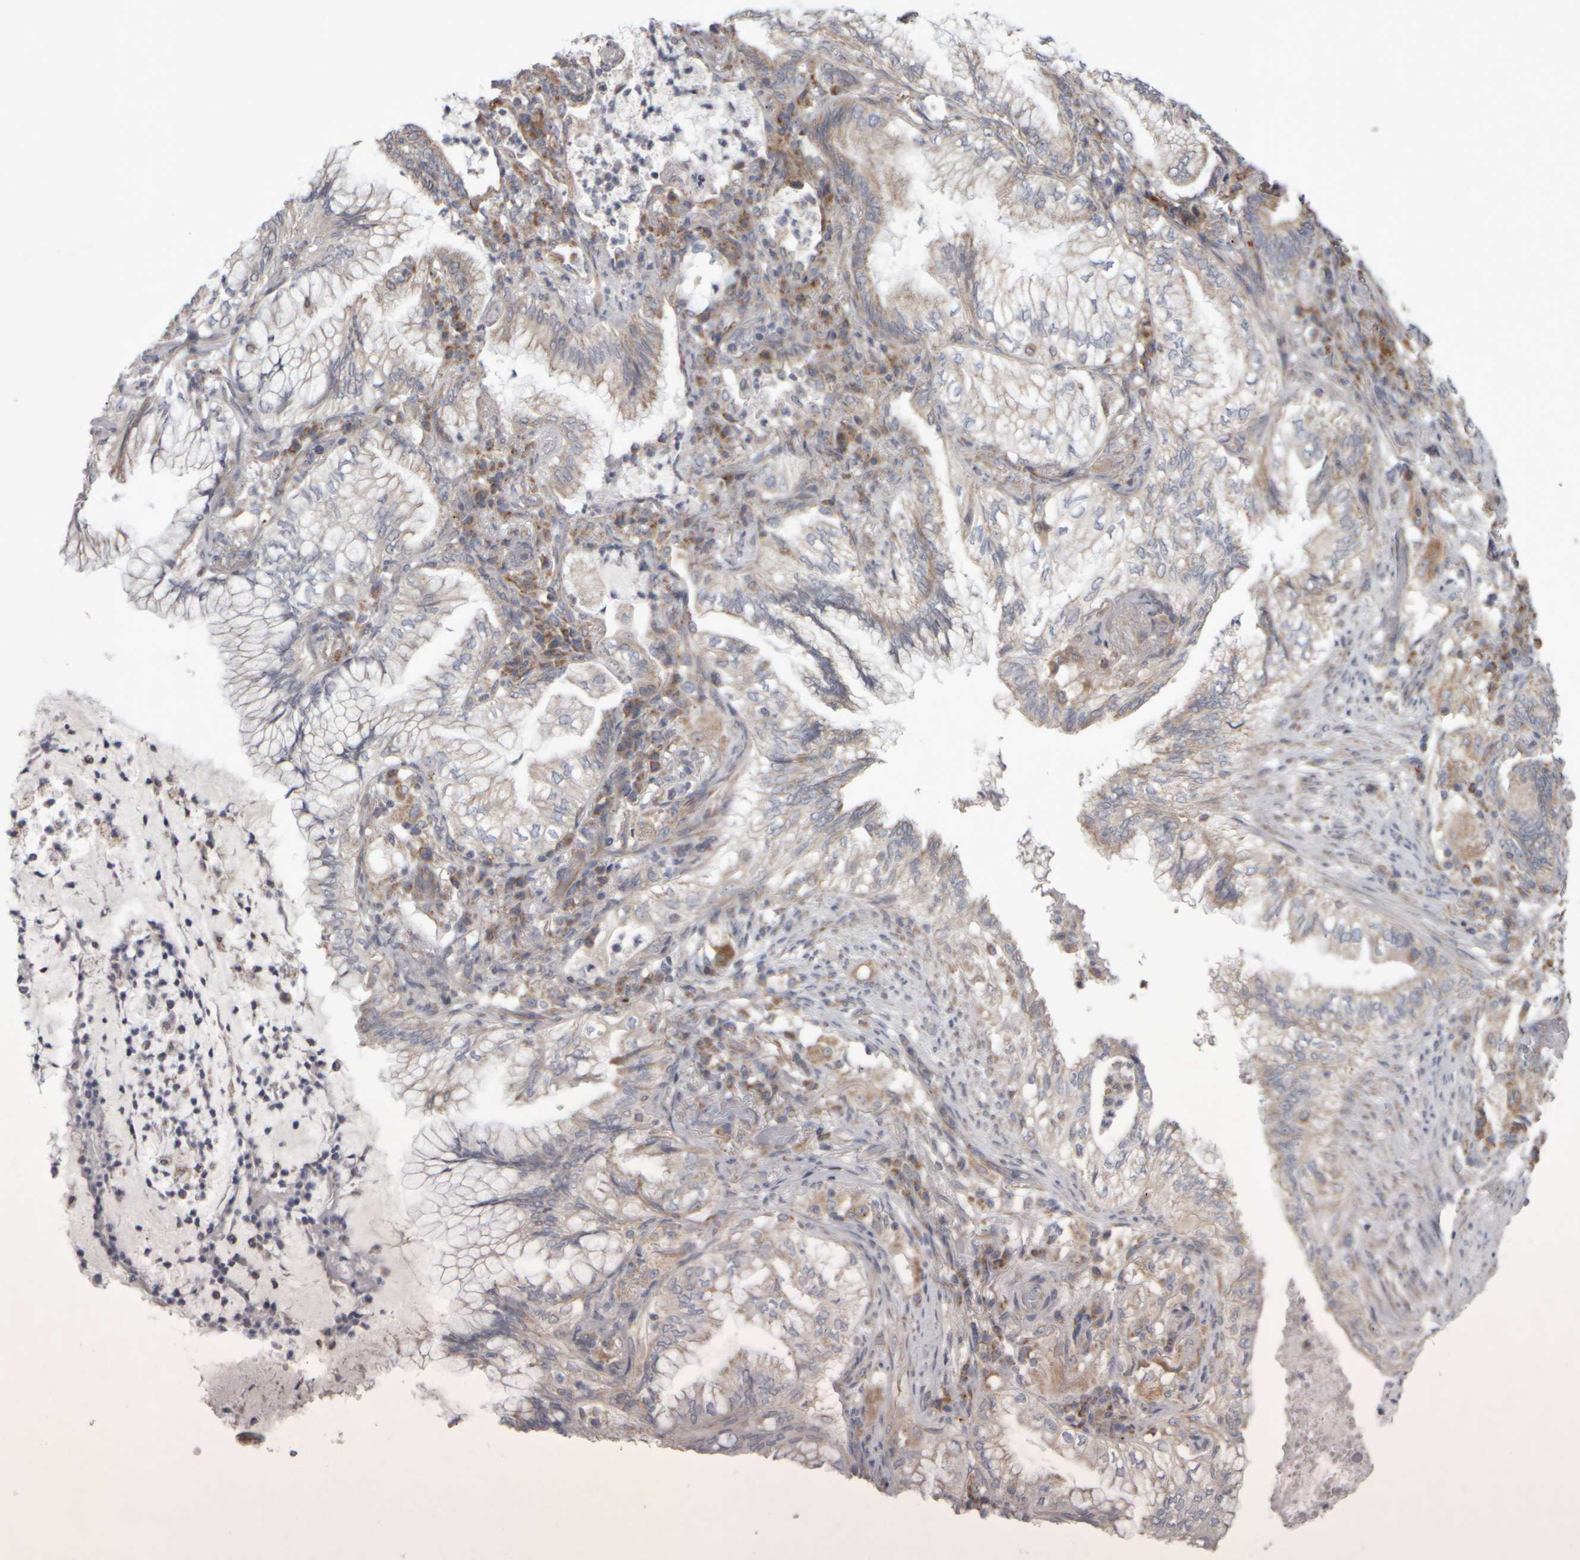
{"staining": {"intensity": "weak", "quantity": "25%-75%", "location": "cytoplasmic/membranous"}, "tissue": "lung cancer", "cell_type": "Tumor cells", "image_type": "cancer", "snomed": [{"axis": "morphology", "description": "Adenocarcinoma, NOS"}, {"axis": "topography", "description": "Lung"}], "caption": "Immunohistochemistry (IHC) histopathology image of neoplastic tissue: adenocarcinoma (lung) stained using immunohistochemistry (IHC) displays low levels of weak protein expression localized specifically in the cytoplasmic/membranous of tumor cells, appearing as a cytoplasmic/membranous brown color.", "gene": "SCO1", "patient": {"sex": "female", "age": 70}}